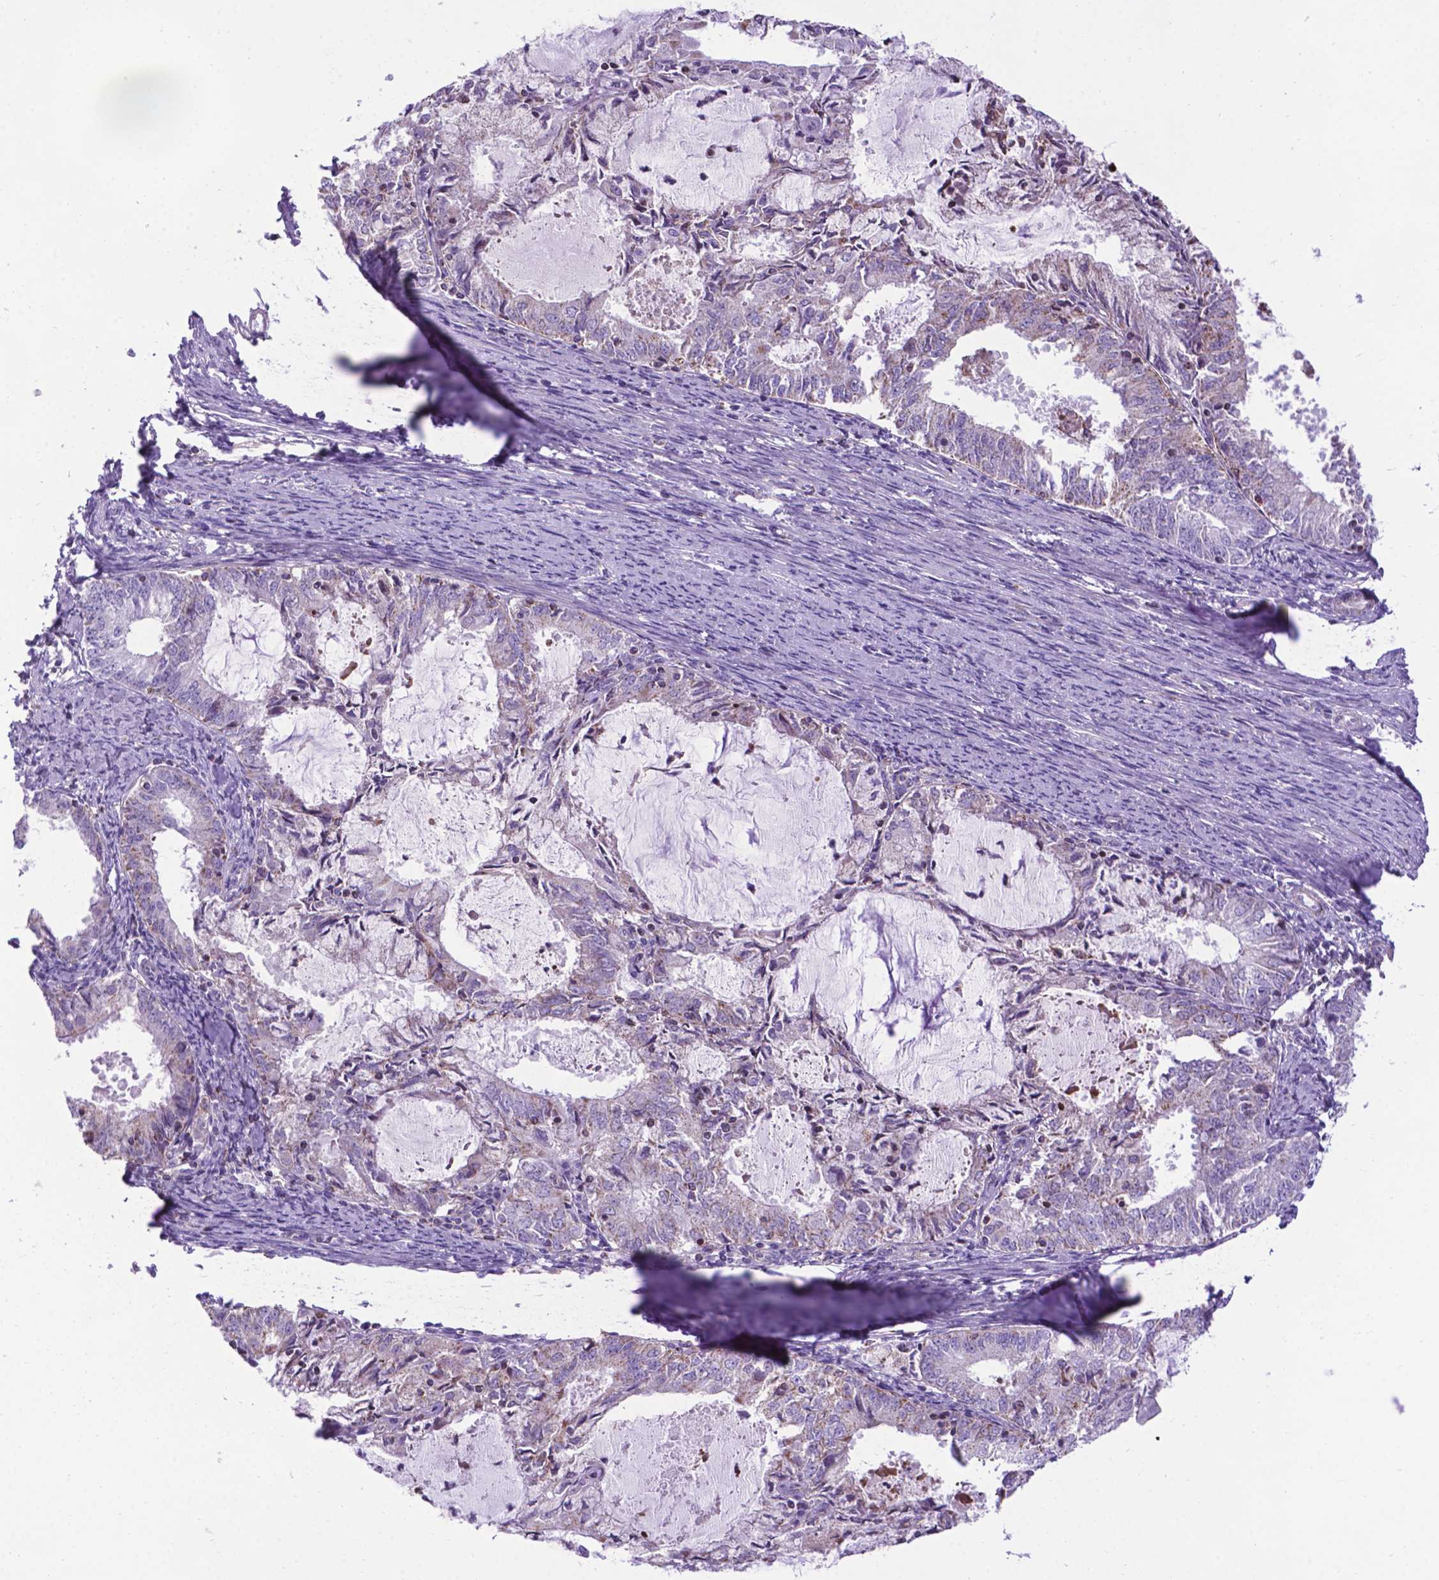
{"staining": {"intensity": "negative", "quantity": "none", "location": "none"}, "tissue": "endometrial cancer", "cell_type": "Tumor cells", "image_type": "cancer", "snomed": [{"axis": "morphology", "description": "Adenocarcinoma, NOS"}, {"axis": "topography", "description": "Endometrium"}], "caption": "A micrograph of human adenocarcinoma (endometrial) is negative for staining in tumor cells.", "gene": "POU3F3", "patient": {"sex": "female", "age": 57}}